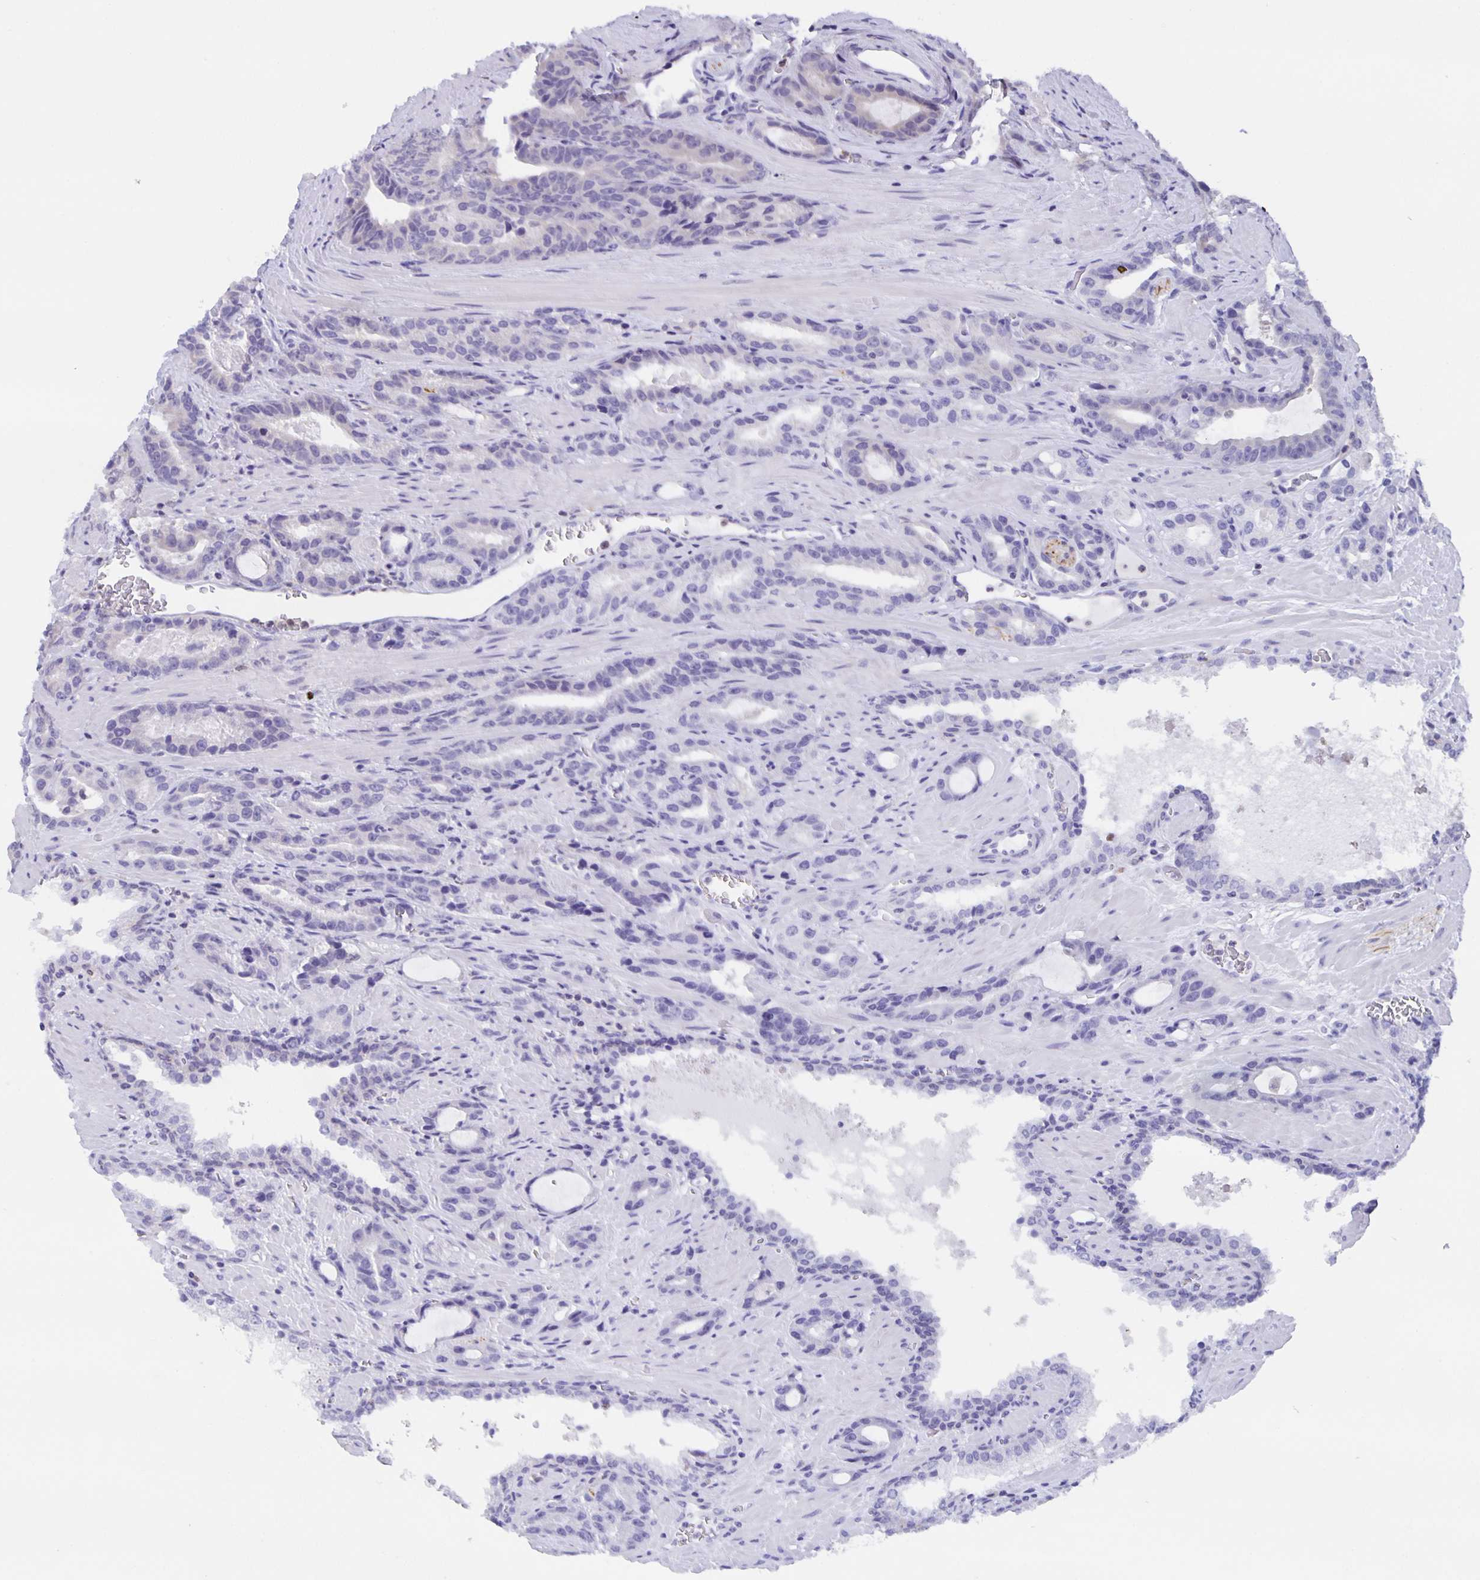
{"staining": {"intensity": "negative", "quantity": "none", "location": "none"}, "tissue": "prostate cancer", "cell_type": "Tumor cells", "image_type": "cancer", "snomed": [{"axis": "morphology", "description": "Adenocarcinoma, High grade"}, {"axis": "topography", "description": "Prostate"}], "caption": "The photomicrograph shows no significant positivity in tumor cells of prostate high-grade adenocarcinoma.", "gene": "MARCHF6", "patient": {"sex": "male", "age": 65}}